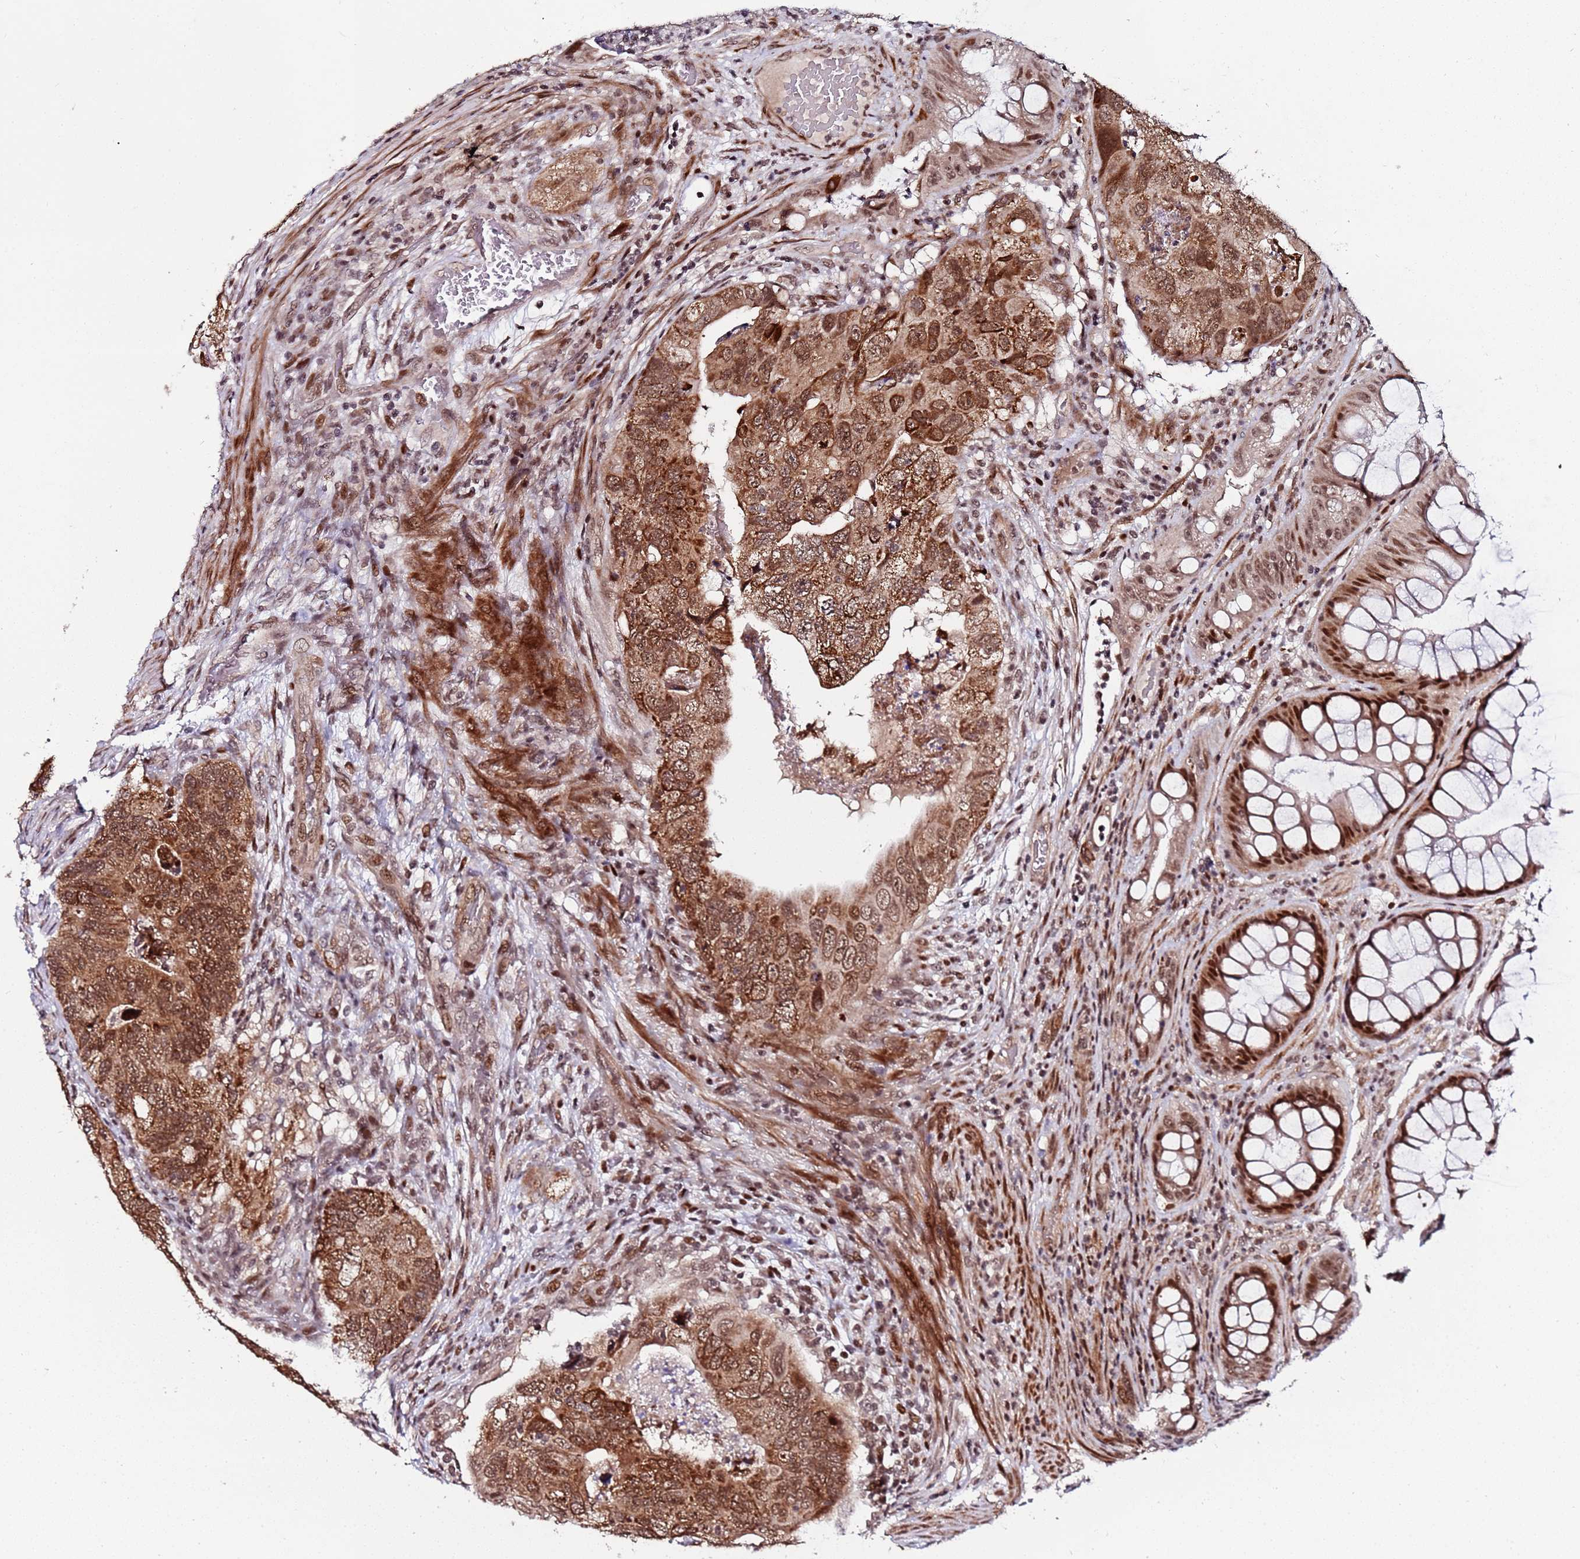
{"staining": {"intensity": "moderate", "quantity": ">75%", "location": "cytoplasmic/membranous,nuclear"}, "tissue": "colorectal cancer", "cell_type": "Tumor cells", "image_type": "cancer", "snomed": [{"axis": "morphology", "description": "Adenocarcinoma, NOS"}, {"axis": "topography", "description": "Rectum"}], "caption": "About >75% of tumor cells in adenocarcinoma (colorectal) display moderate cytoplasmic/membranous and nuclear protein expression as visualized by brown immunohistochemical staining.", "gene": "PPM1H", "patient": {"sex": "male", "age": 63}}